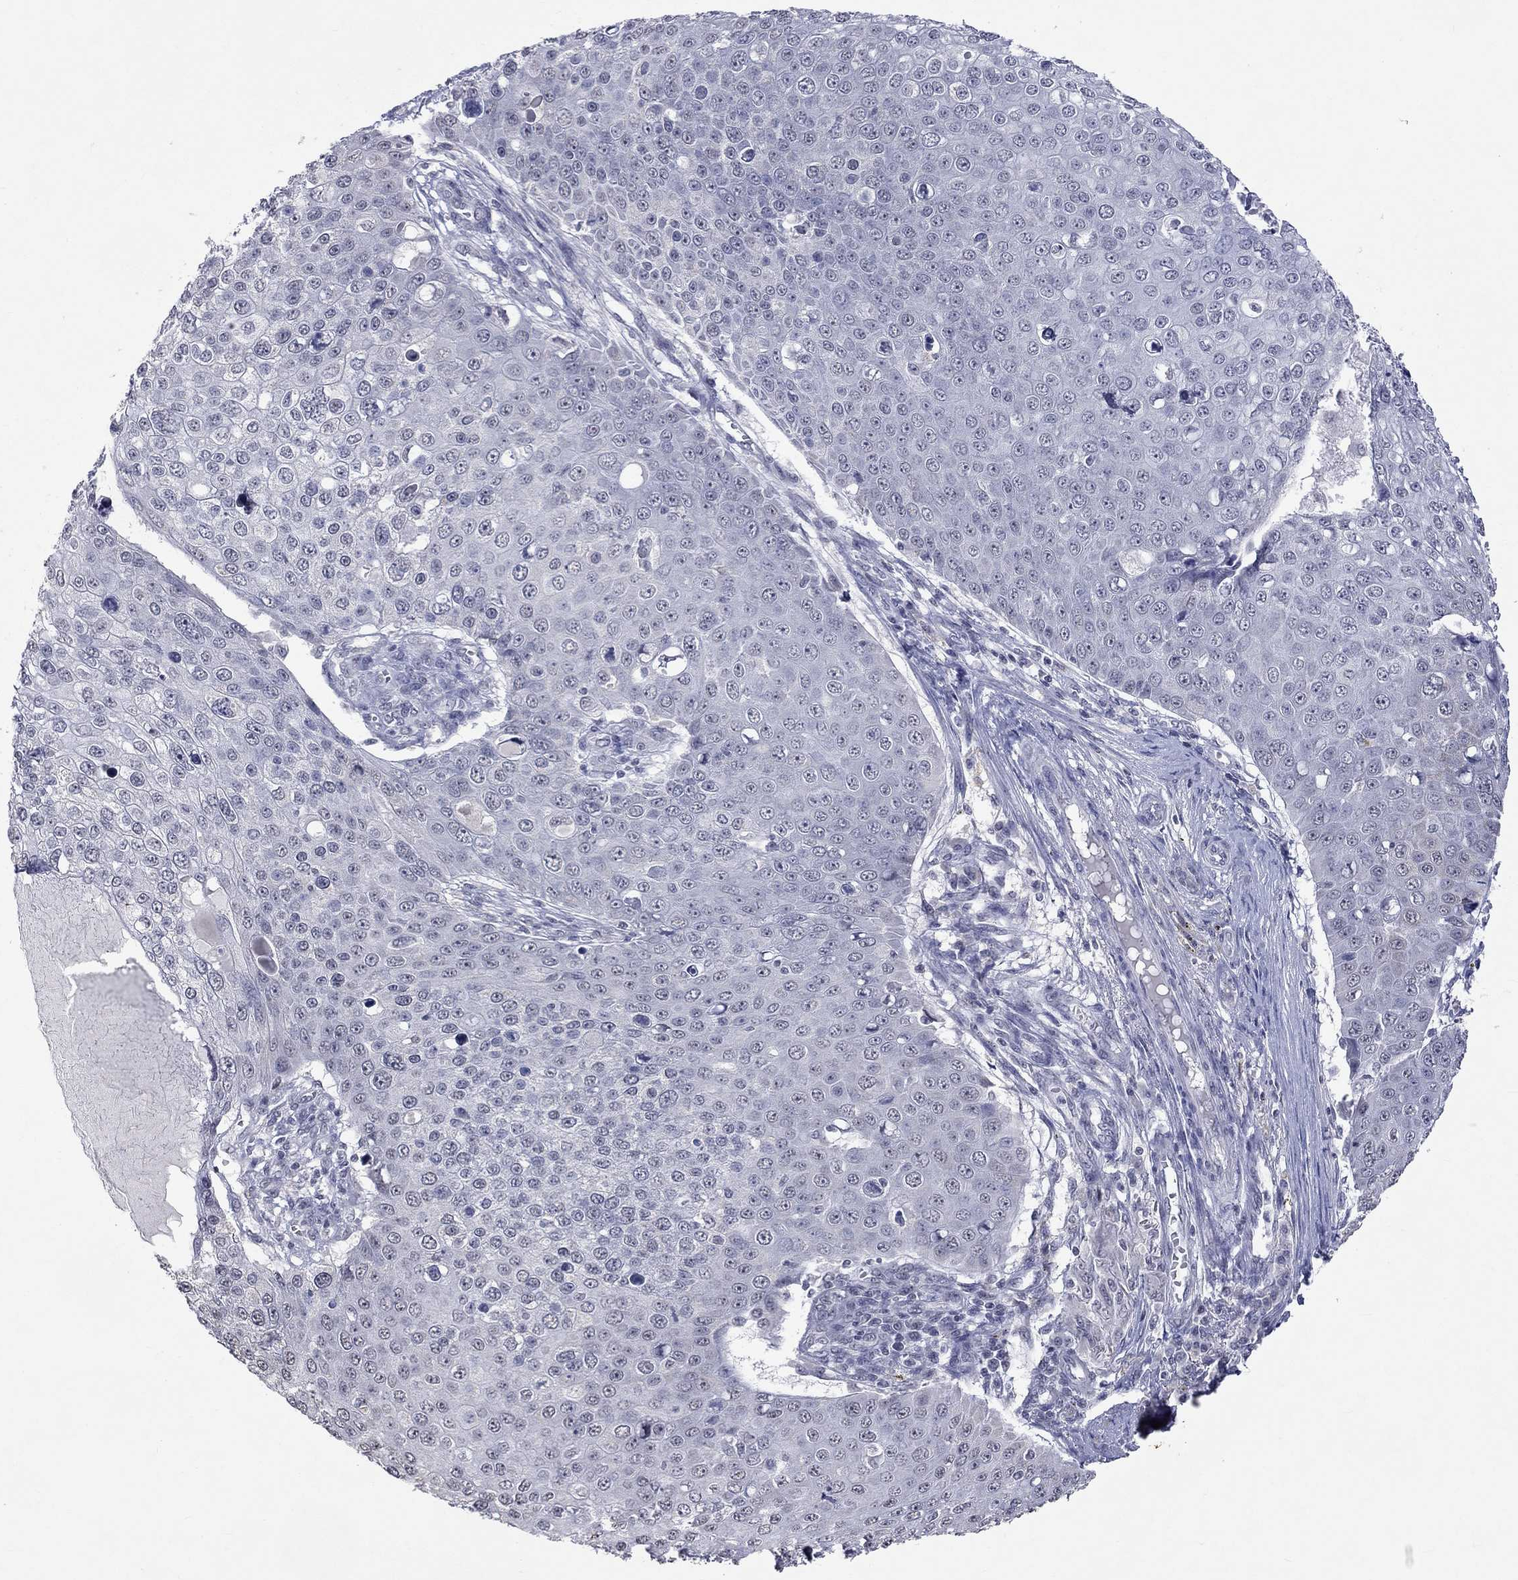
{"staining": {"intensity": "negative", "quantity": "none", "location": "none"}, "tissue": "skin cancer", "cell_type": "Tumor cells", "image_type": "cancer", "snomed": [{"axis": "morphology", "description": "Squamous cell carcinoma, NOS"}, {"axis": "topography", "description": "Skin"}], "caption": "Immunohistochemistry (IHC) image of neoplastic tissue: human skin cancer (squamous cell carcinoma) stained with DAB demonstrates no significant protein staining in tumor cells. (DAB (3,3'-diaminobenzidine) immunohistochemistry visualized using brightfield microscopy, high magnification).", "gene": "TMEM143", "patient": {"sex": "male", "age": 71}}